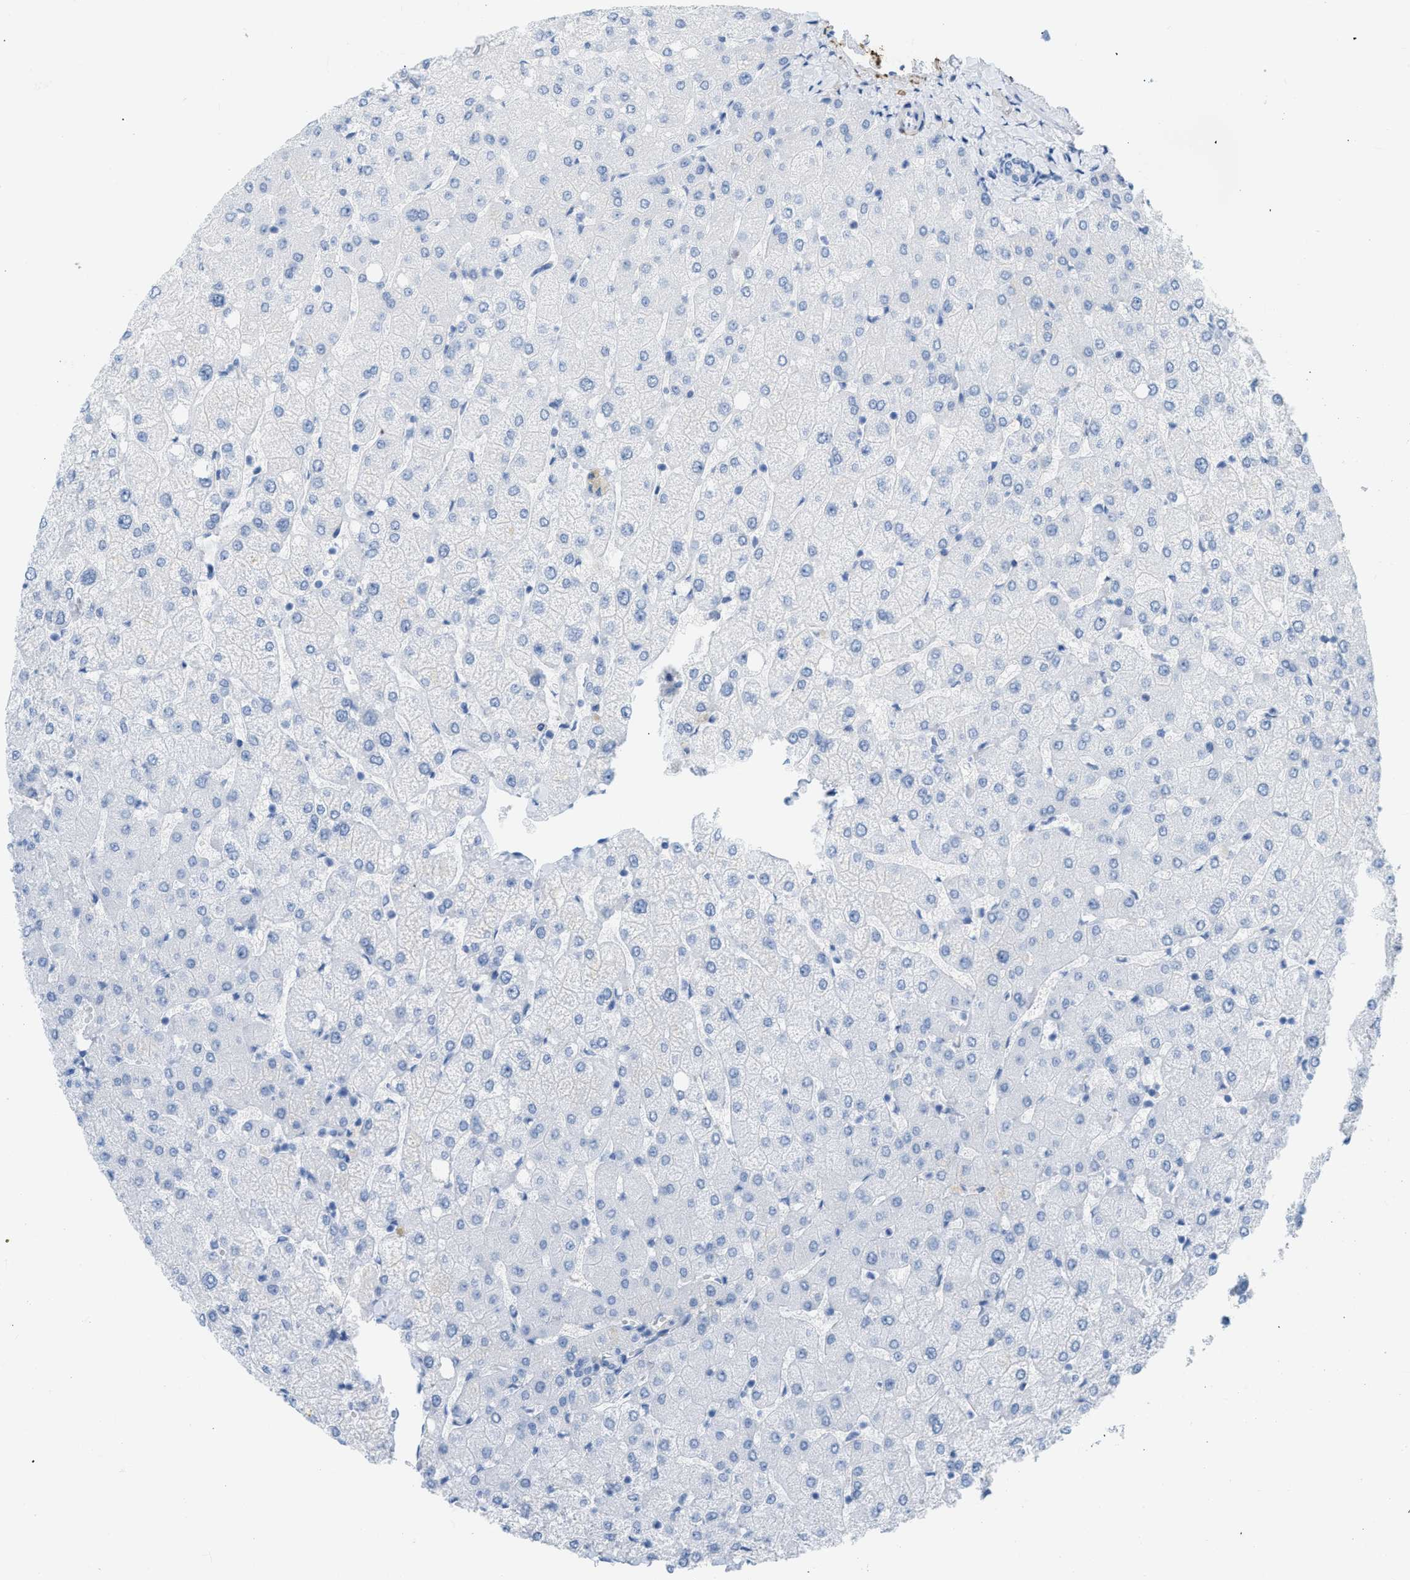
{"staining": {"intensity": "negative", "quantity": "none", "location": "none"}, "tissue": "liver", "cell_type": "Cholangiocytes", "image_type": "normal", "snomed": [{"axis": "morphology", "description": "Normal tissue, NOS"}, {"axis": "topography", "description": "Liver"}], "caption": "High power microscopy histopathology image of an IHC micrograph of normal liver, revealing no significant expression in cholangiocytes. Nuclei are stained in blue.", "gene": "DES", "patient": {"sex": "female", "age": 54}}